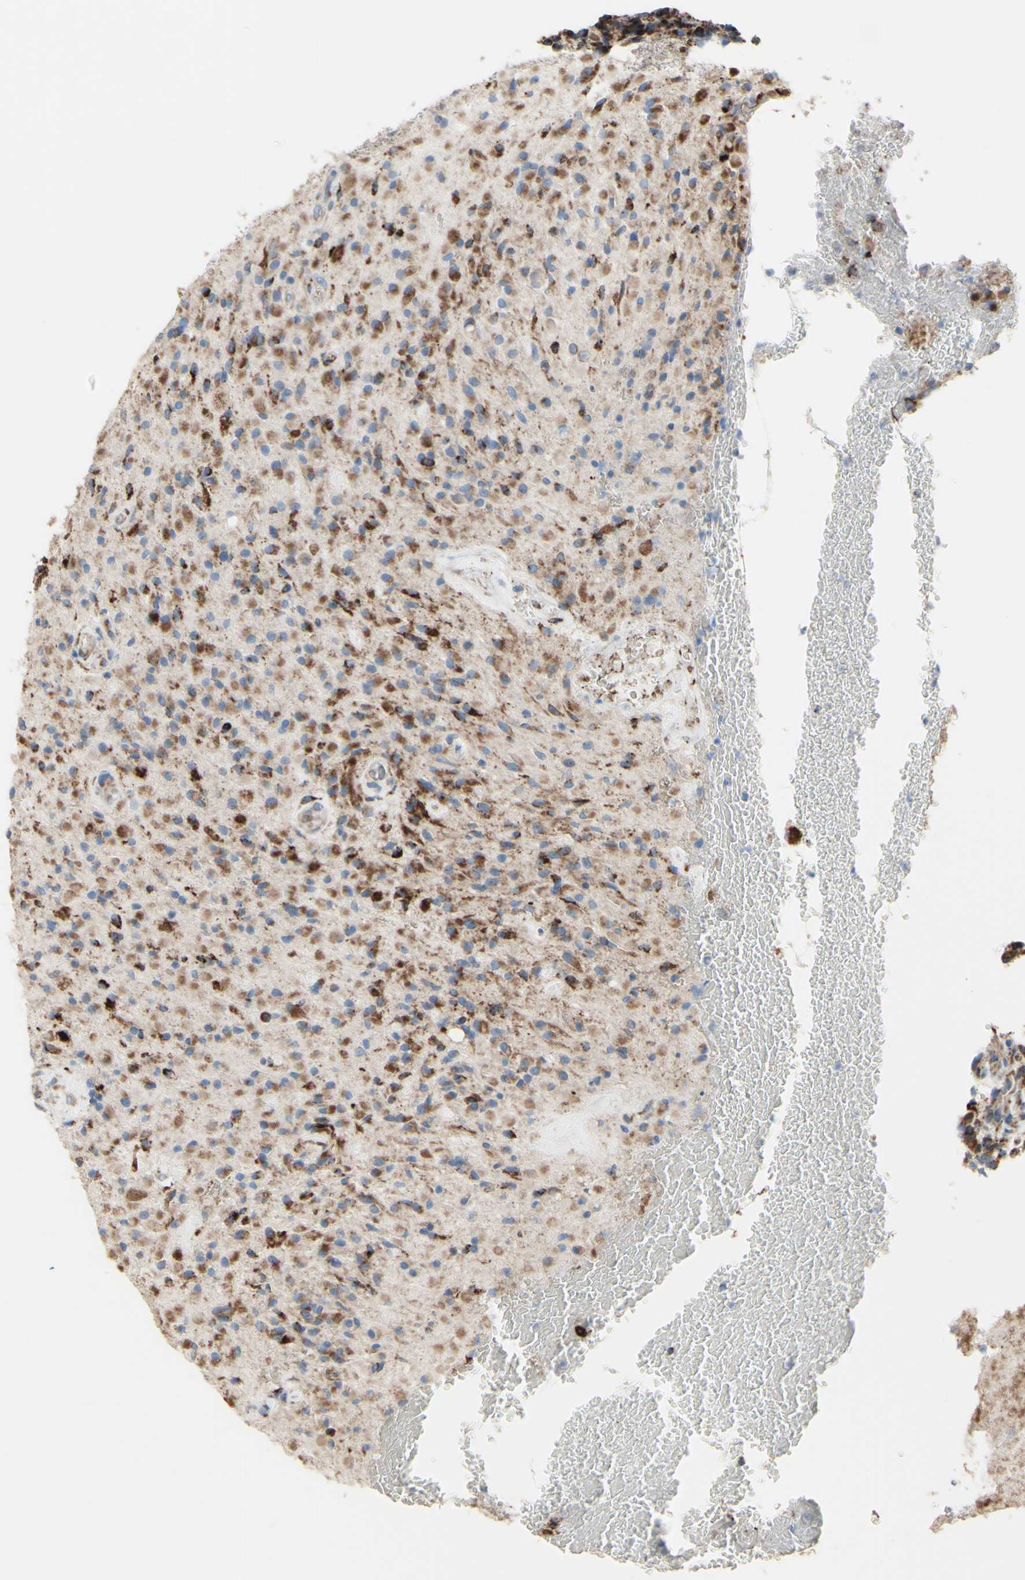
{"staining": {"intensity": "strong", "quantity": "25%-75%", "location": "cytoplasmic/membranous"}, "tissue": "glioma", "cell_type": "Tumor cells", "image_type": "cancer", "snomed": [{"axis": "morphology", "description": "Glioma, malignant, High grade"}, {"axis": "topography", "description": "Brain"}], "caption": "Tumor cells display high levels of strong cytoplasmic/membranous expression in approximately 25%-75% of cells in human glioma.", "gene": "AGPAT5", "patient": {"sex": "male", "age": 71}}